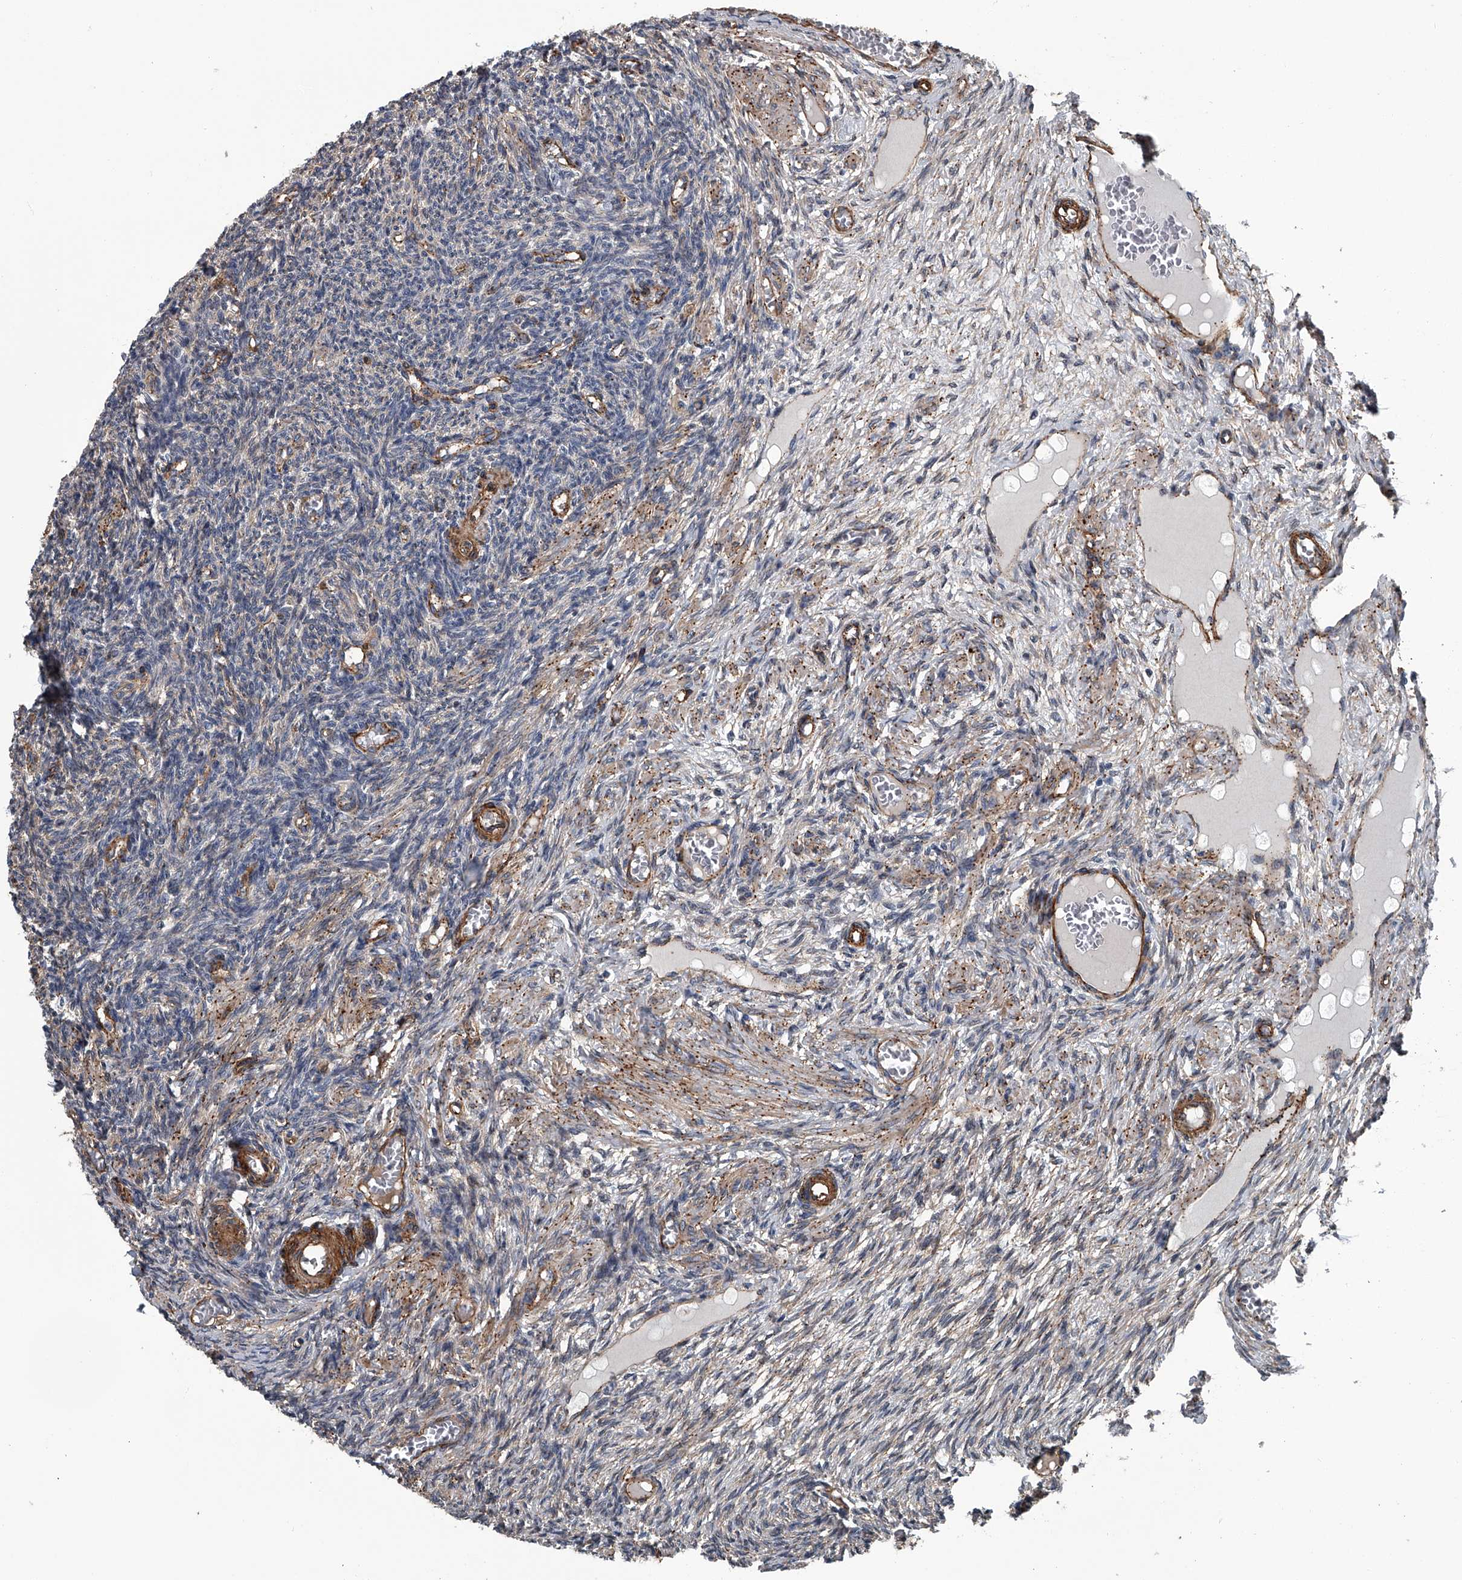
{"staining": {"intensity": "weak", "quantity": "<25%", "location": "cytoplasmic/membranous"}, "tissue": "ovary", "cell_type": "Ovarian stroma cells", "image_type": "normal", "snomed": [{"axis": "morphology", "description": "Normal tissue, NOS"}, {"axis": "topography", "description": "Ovary"}], "caption": "Immunohistochemistry (IHC) image of benign ovary stained for a protein (brown), which demonstrates no positivity in ovarian stroma cells. The staining is performed using DAB brown chromogen with nuclei counter-stained in using hematoxylin.", "gene": "LDLRAD2", "patient": {"sex": "female", "age": 27}}